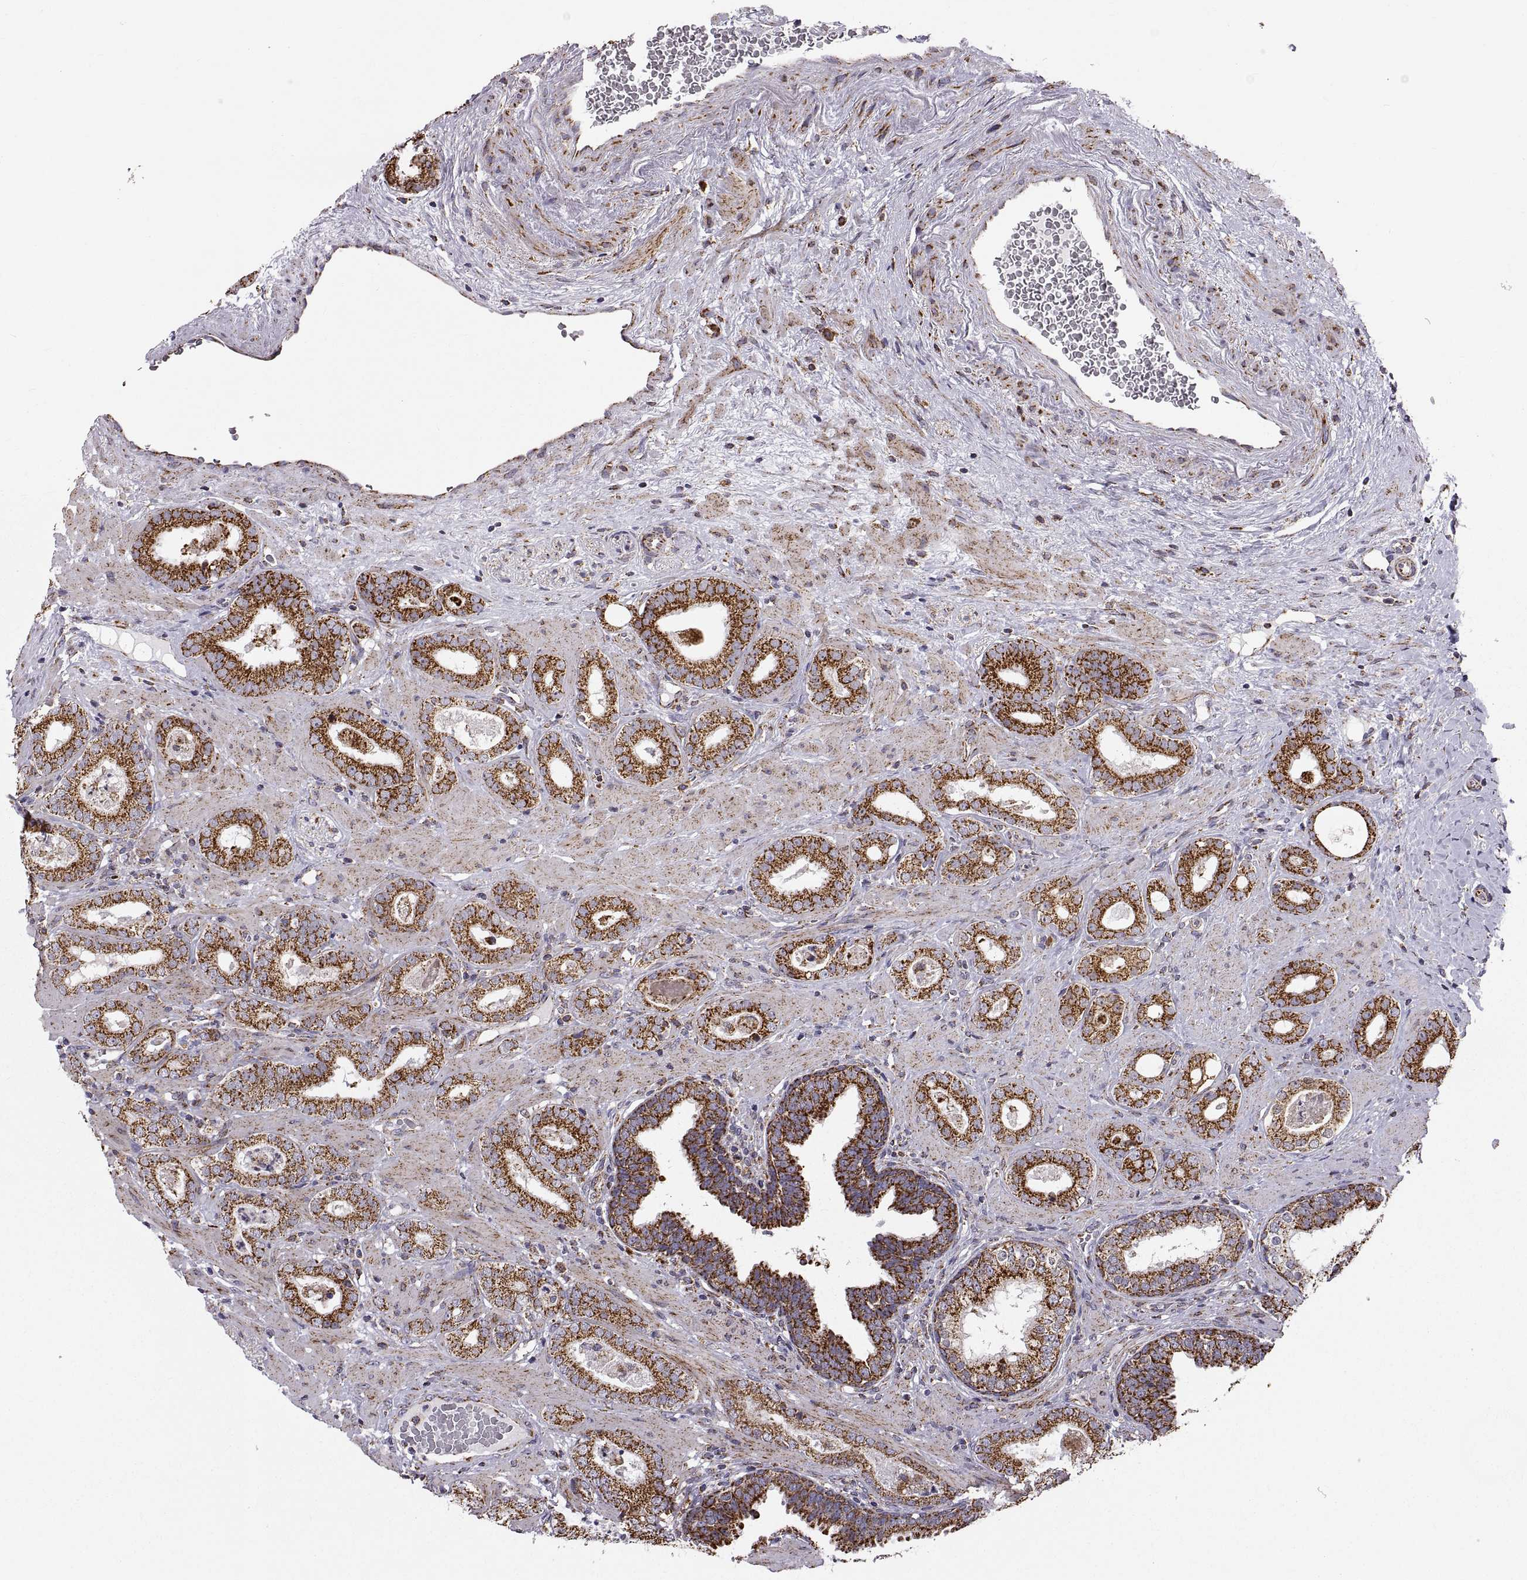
{"staining": {"intensity": "strong", "quantity": ">75%", "location": "cytoplasmic/membranous"}, "tissue": "prostate cancer", "cell_type": "Tumor cells", "image_type": "cancer", "snomed": [{"axis": "morphology", "description": "Adenocarcinoma, Low grade"}, {"axis": "topography", "description": "Prostate"}], "caption": "A high-resolution photomicrograph shows immunohistochemistry (IHC) staining of prostate cancer, which displays strong cytoplasmic/membranous positivity in about >75% of tumor cells.", "gene": "ARSD", "patient": {"sex": "male", "age": 60}}